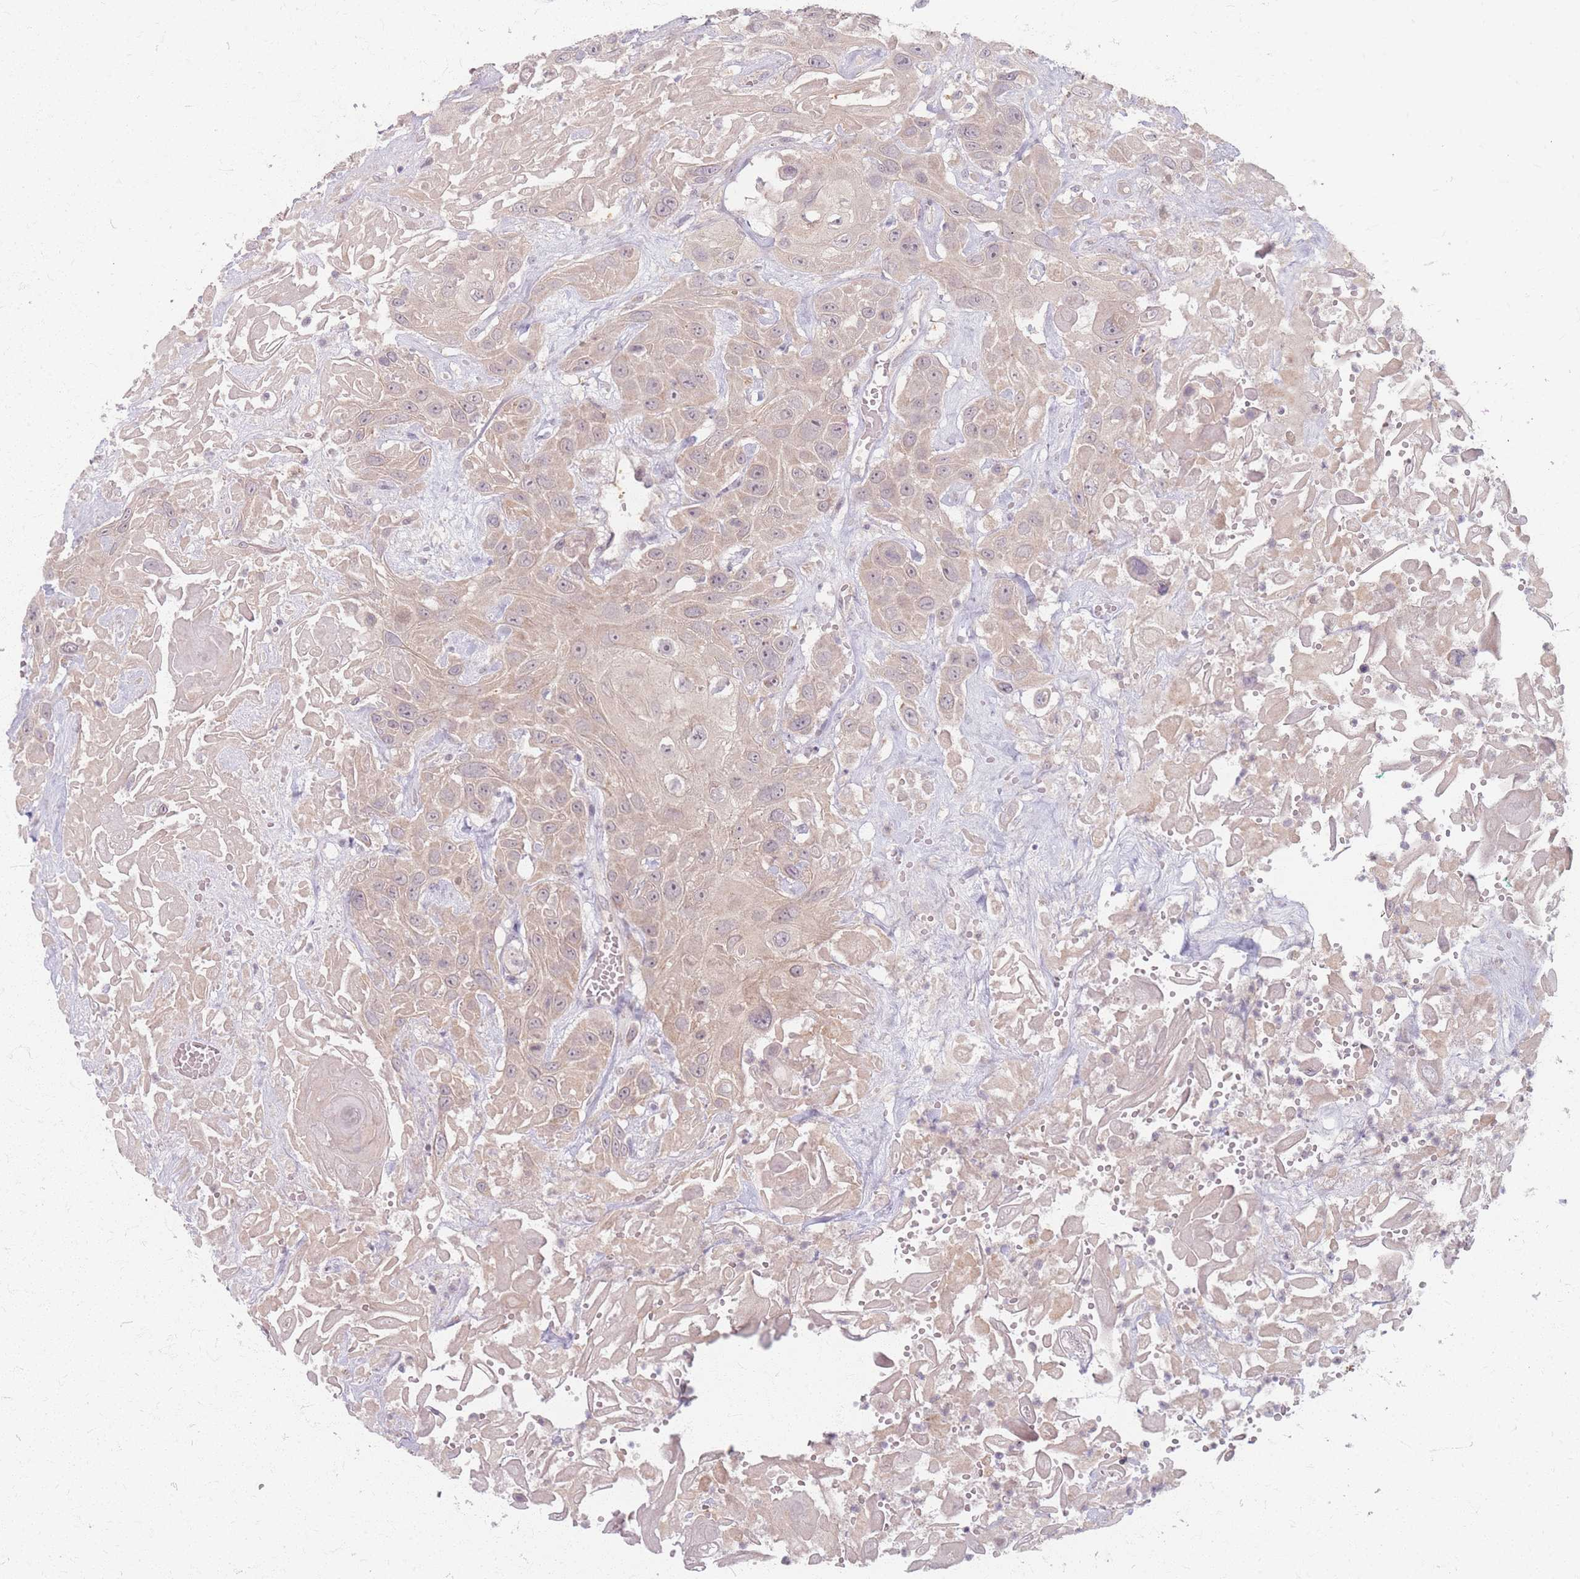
{"staining": {"intensity": "weak", "quantity": ">75%", "location": "cytoplasmic/membranous"}, "tissue": "head and neck cancer", "cell_type": "Tumor cells", "image_type": "cancer", "snomed": [{"axis": "morphology", "description": "Squamous cell carcinoma, NOS"}, {"axis": "topography", "description": "Head-Neck"}], "caption": "Head and neck cancer (squamous cell carcinoma) stained for a protein (brown) exhibits weak cytoplasmic/membranous positive staining in approximately >75% of tumor cells.", "gene": "GABRA6", "patient": {"sex": "male", "age": 81}}